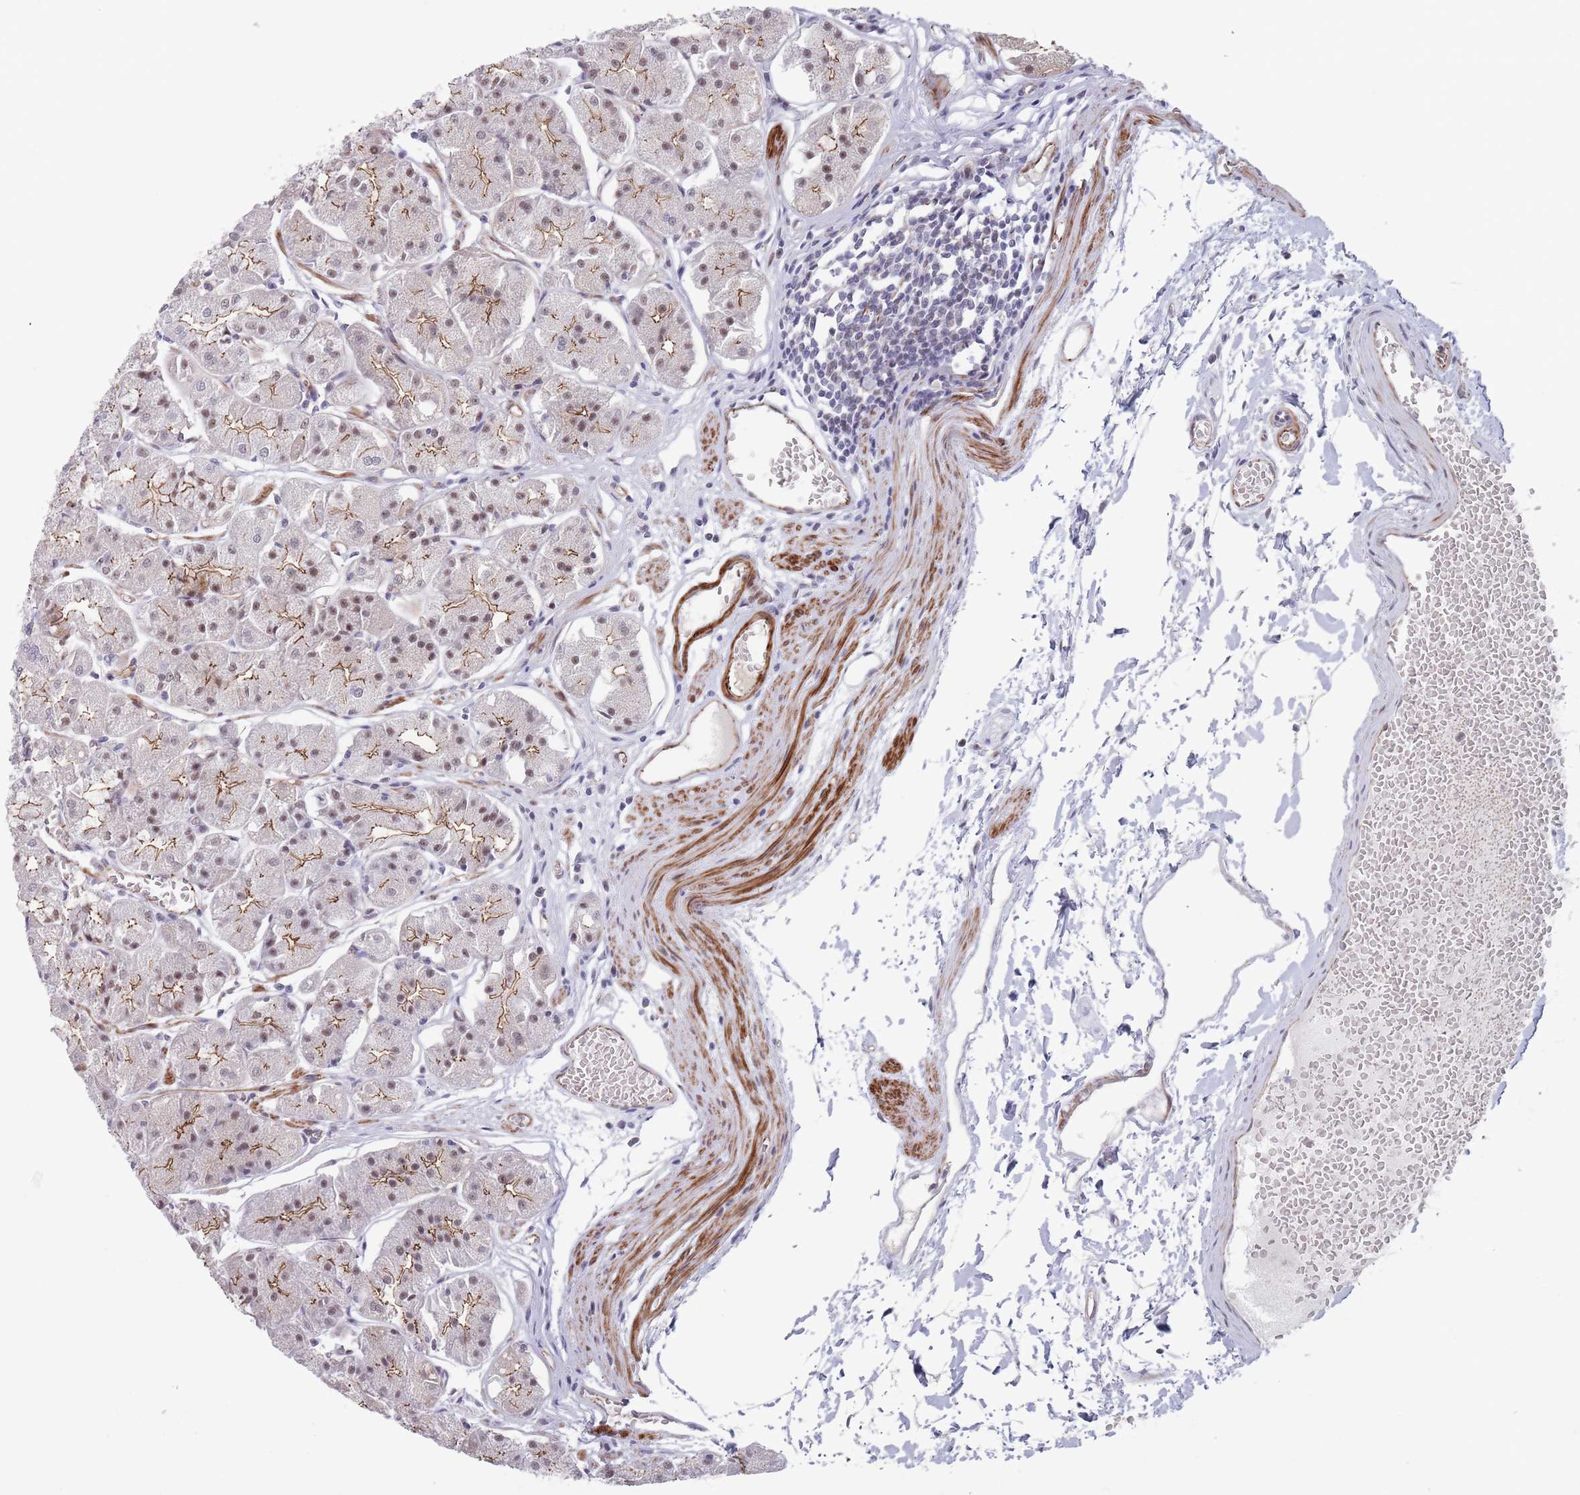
{"staining": {"intensity": "strong", "quantity": "25%-75%", "location": "cytoplasmic/membranous"}, "tissue": "stomach", "cell_type": "Glandular cells", "image_type": "normal", "snomed": [{"axis": "morphology", "description": "Normal tissue, NOS"}, {"axis": "topography", "description": "Stomach"}], "caption": "The photomicrograph reveals immunohistochemical staining of unremarkable stomach. There is strong cytoplasmic/membranous staining is identified in approximately 25%-75% of glandular cells.", "gene": "OR5A2", "patient": {"sex": "male", "age": 55}}